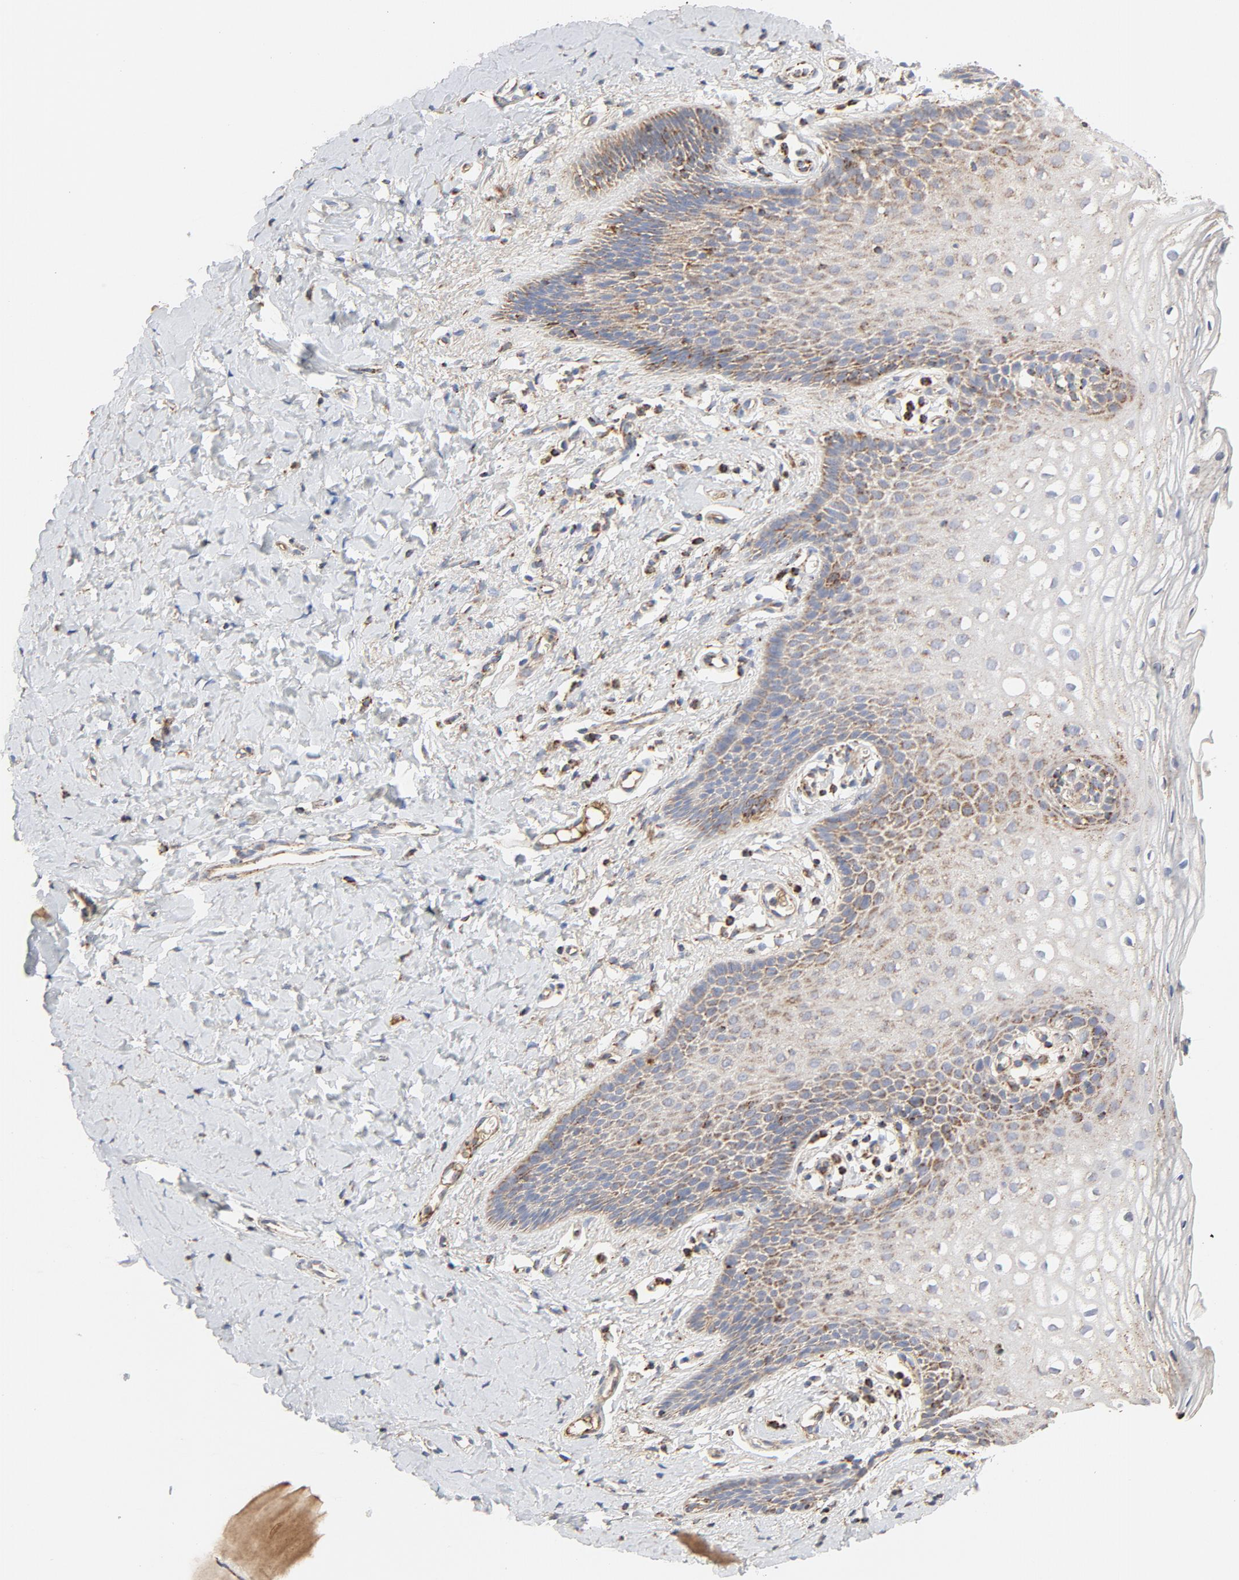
{"staining": {"intensity": "strong", "quantity": "25%-75%", "location": "cytoplasmic/membranous"}, "tissue": "vagina", "cell_type": "Squamous epithelial cells", "image_type": "normal", "snomed": [{"axis": "morphology", "description": "Normal tissue, NOS"}, {"axis": "topography", "description": "Vagina"}], "caption": "Vagina stained for a protein displays strong cytoplasmic/membranous positivity in squamous epithelial cells. (DAB (3,3'-diaminobenzidine) = brown stain, brightfield microscopy at high magnification).", "gene": "PCNX4", "patient": {"sex": "female", "age": 55}}